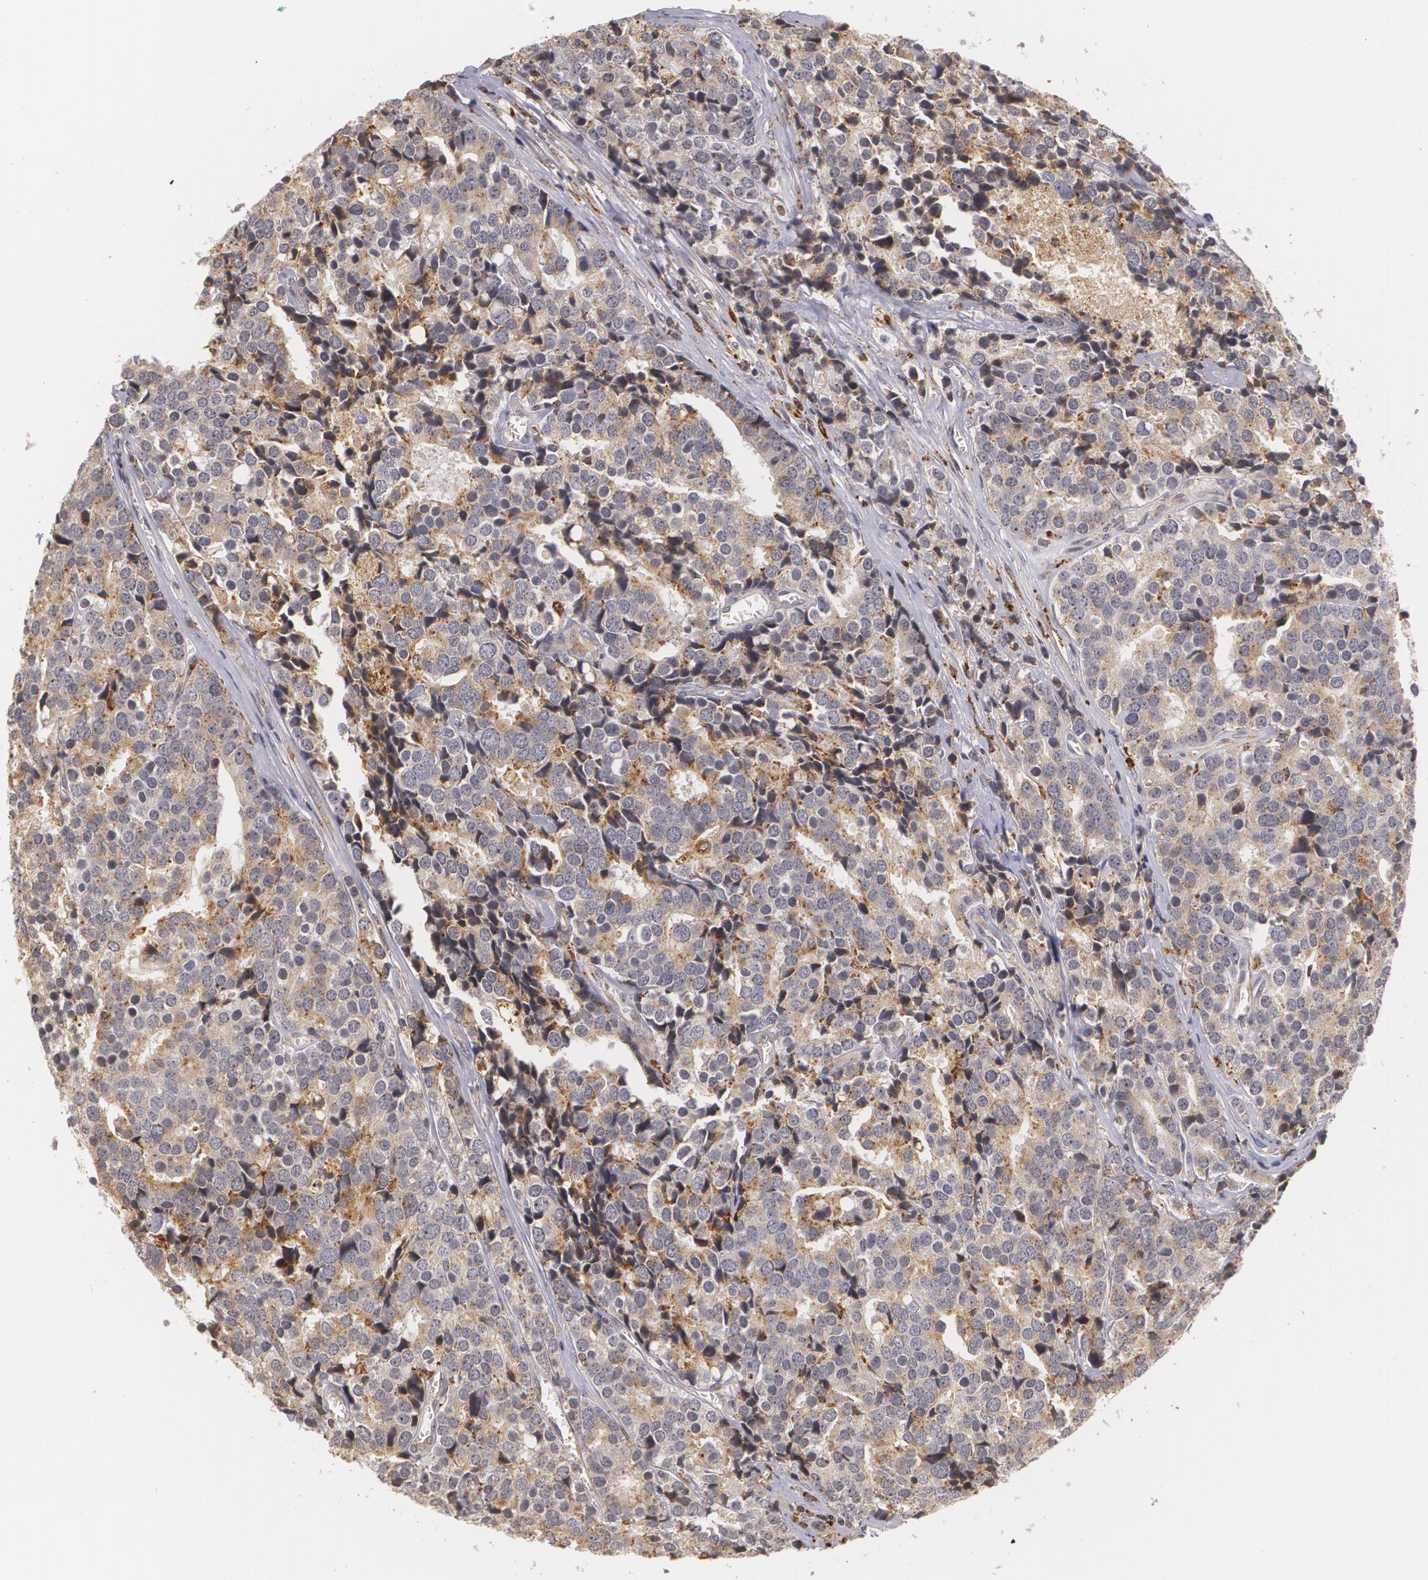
{"staining": {"intensity": "weak", "quantity": ">75%", "location": "cytoplasmic/membranous"}, "tissue": "prostate cancer", "cell_type": "Tumor cells", "image_type": "cancer", "snomed": [{"axis": "morphology", "description": "Adenocarcinoma, High grade"}, {"axis": "topography", "description": "Prostate"}], "caption": "High-magnification brightfield microscopy of prostate cancer (high-grade adenocarcinoma) stained with DAB (brown) and counterstained with hematoxylin (blue). tumor cells exhibit weak cytoplasmic/membranous staining is present in about>75% of cells.", "gene": "VAV3", "patient": {"sex": "male", "age": 71}}